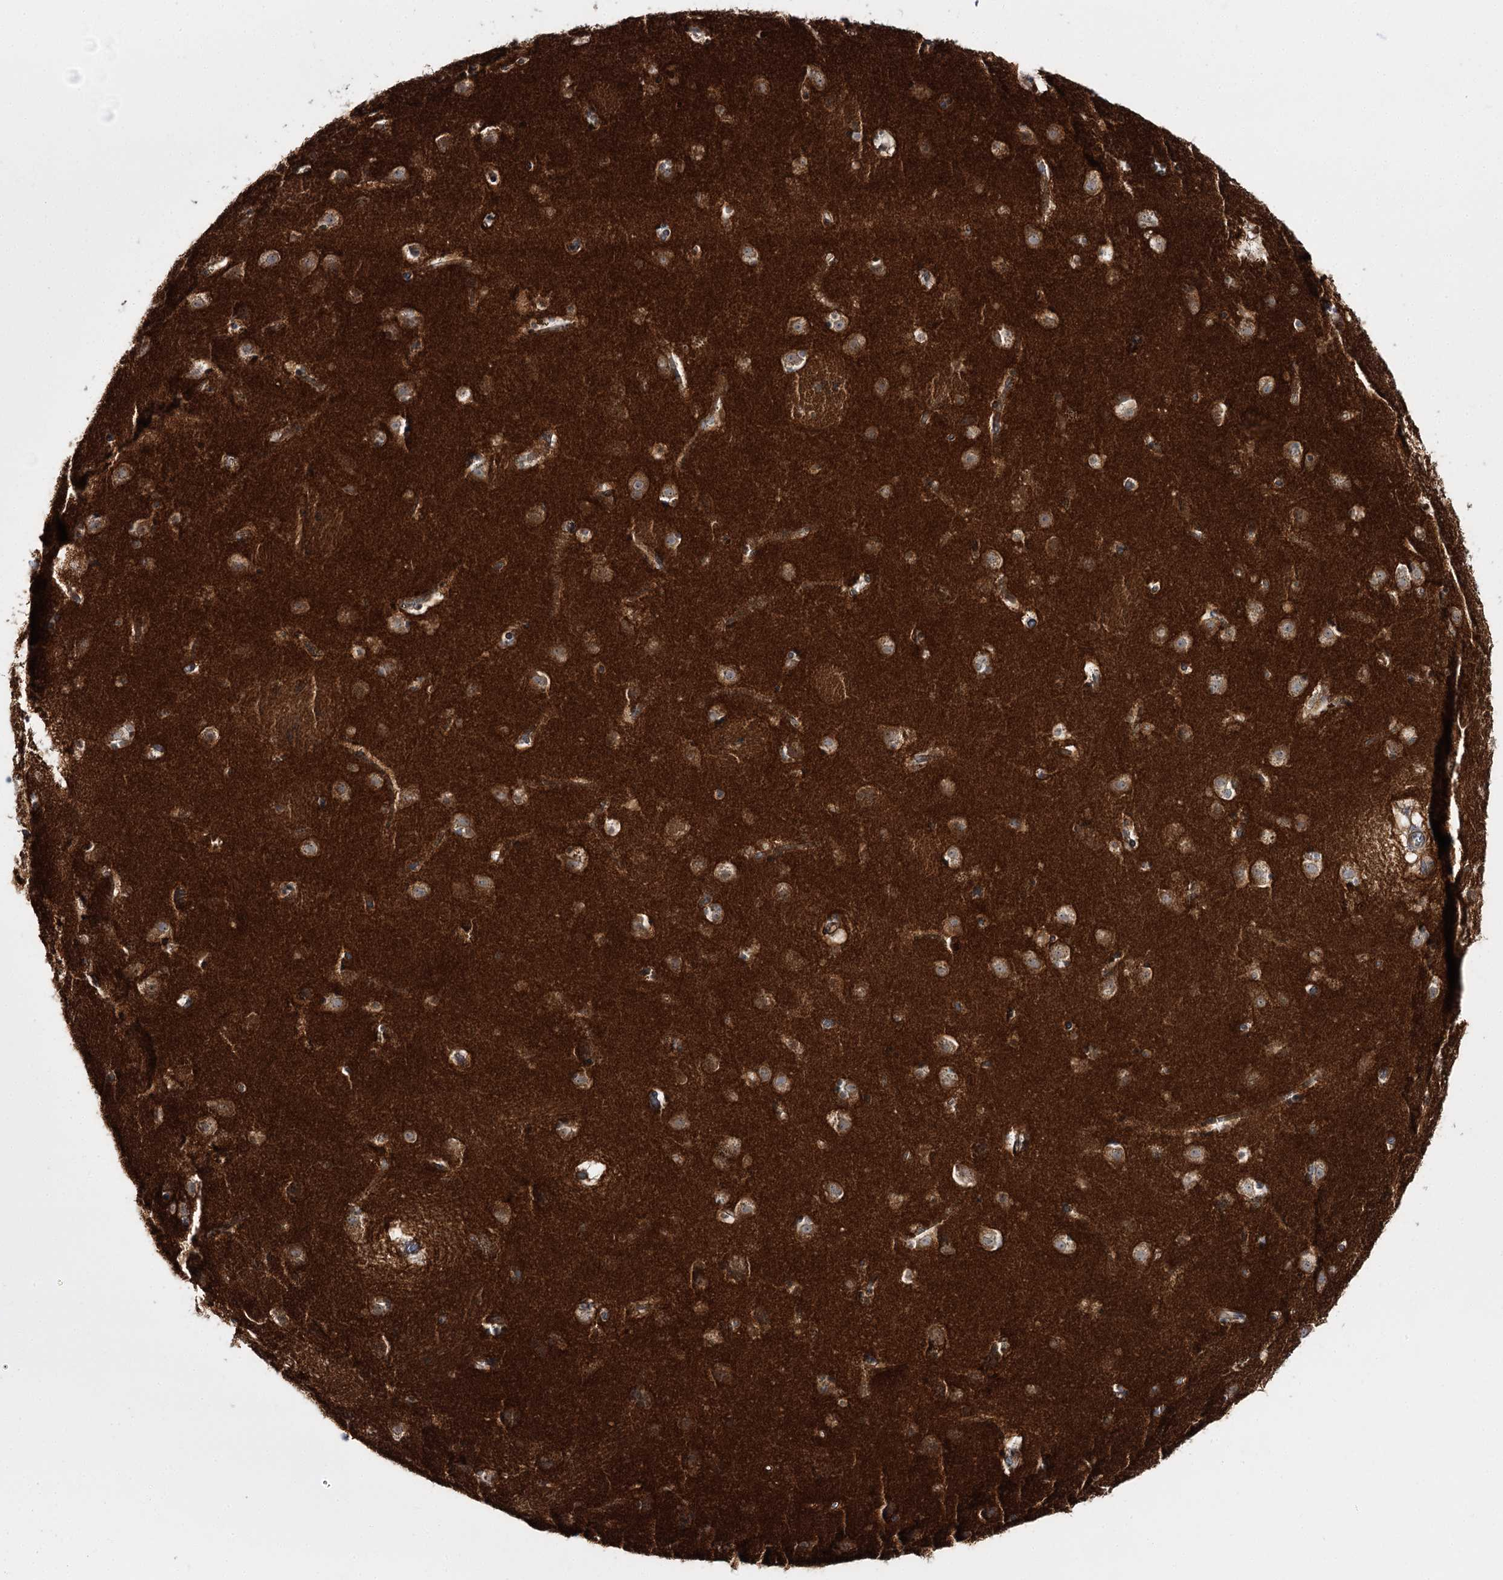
{"staining": {"intensity": "moderate", "quantity": ">75%", "location": "cytoplasmic/membranous"}, "tissue": "caudate", "cell_type": "Glial cells", "image_type": "normal", "snomed": [{"axis": "morphology", "description": "Normal tissue, NOS"}, {"axis": "topography", "description": "Lateral ventricle wall"}], "caption": "IHC staining of normal caudate, which reveals medium levels of moderate cytoplasmic/membranous expression in approximately >75% of glial cells indicating moderate cytoplasmic/membranous protein expression. The staining was performed using DAB (3,3'-diaminobenzidine) (brown) for protein detection and nuclei were counterstained in hematoxylin (blue).", "gene": "C11orf80", "patient": {"sex": "male", "age": 70}}